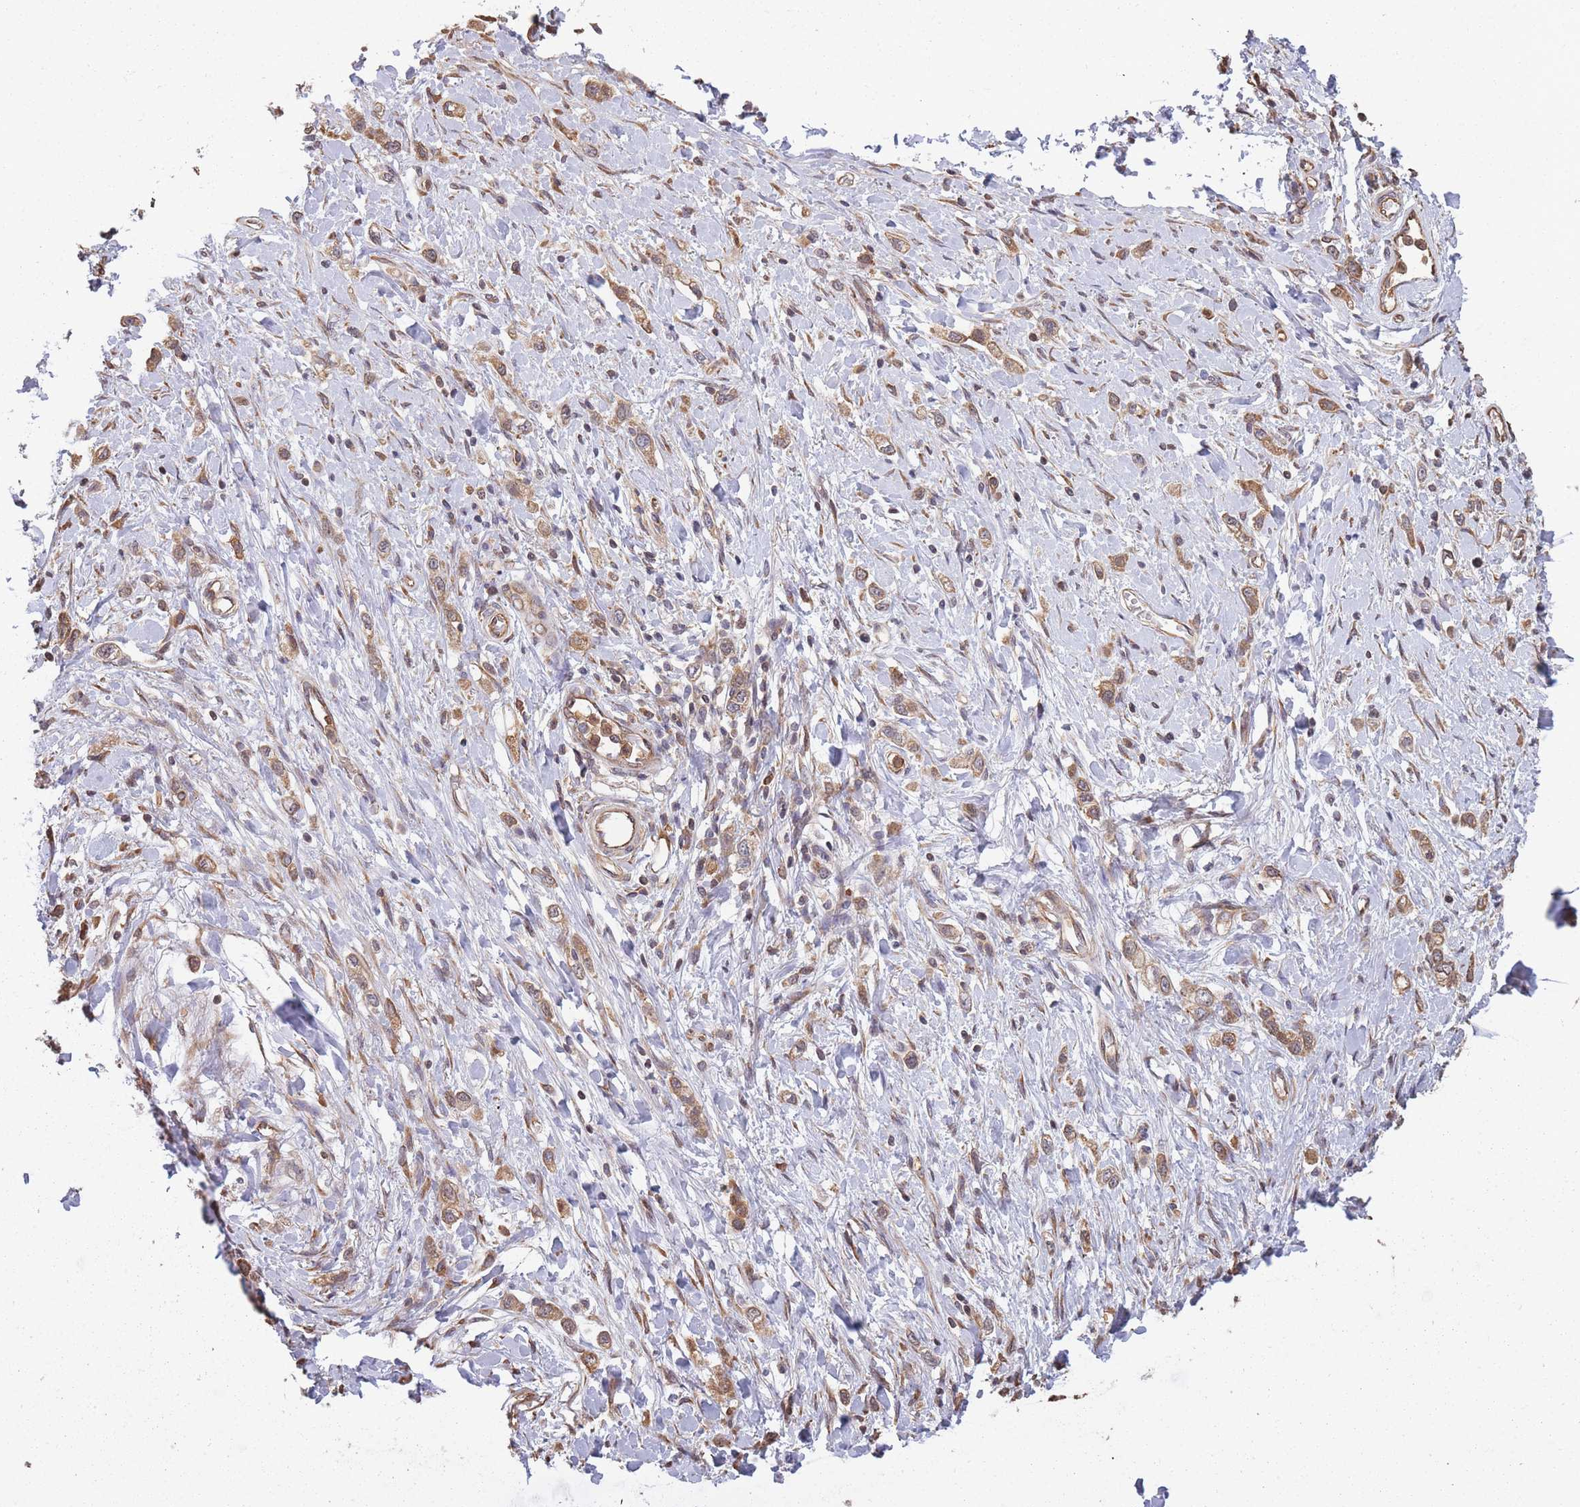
{"staining": {"intensity": "moderate", "quantity": ">75%", "location": "cytoplasmic/membranous"}, "tissue": "stomach cancer", "cell_type": "Tumor cells", "image_type": "cancer", "snomed": [{"axis": "morphology", "description": "Adenocarcinoma, NOS"}, {"axis": "topography", "description": "Stomach"}], "caption": "Immunohistochemical staining of human adenocarcinoma (stomach) shows moderate cytoplasmic/membranous protein positivity in about >75% of tumor cells.", "gene": "ARL13B", "patient": {"sex": "female", "age": 65}}